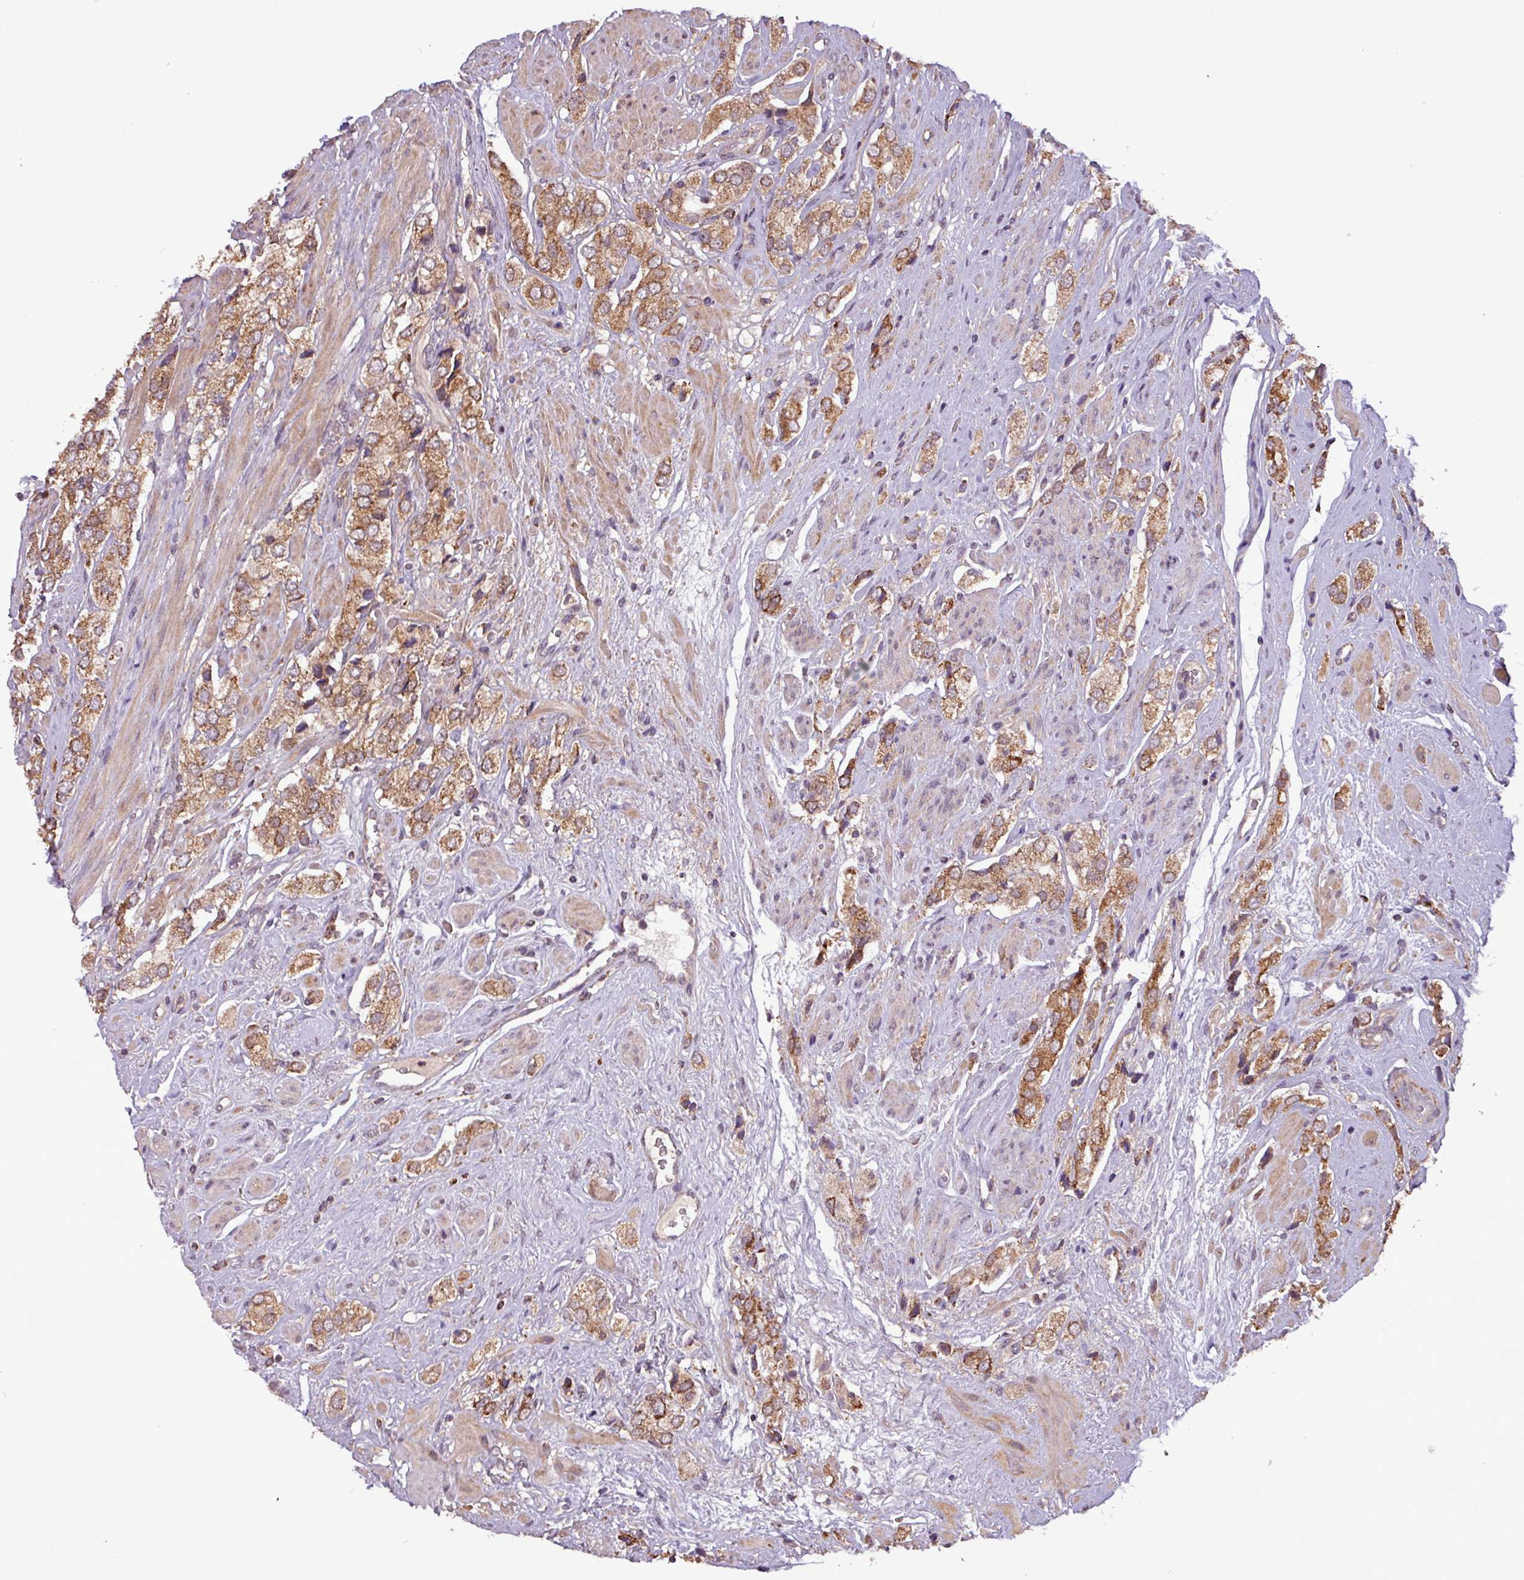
{"staining": {"intensity": "moderate", "quantity": ">75%", "location": "cytoplasmic/membranous"}, "tissue": "prostate cancer", "cell_type": "Tumor cells", "image_type": "cancer", "snomed": [{"axis": "morphology", "description": "Adenocarcinoma, High grade"}, {"axis": "topography", "description": "Prostate and seminal vesicle, NOS"}], "caption": "Immunohistochemical staining of human prostate adenocarcinoma (high-grade) shows medium levels of moderate cytoplasmic/membranous expression in about >75% of tumor cells. (brown staining indicates protein expression, while blue staining denotes nuclei).", "gene": "MCTP2", "patient": {"sex": "male", "age": 64}}